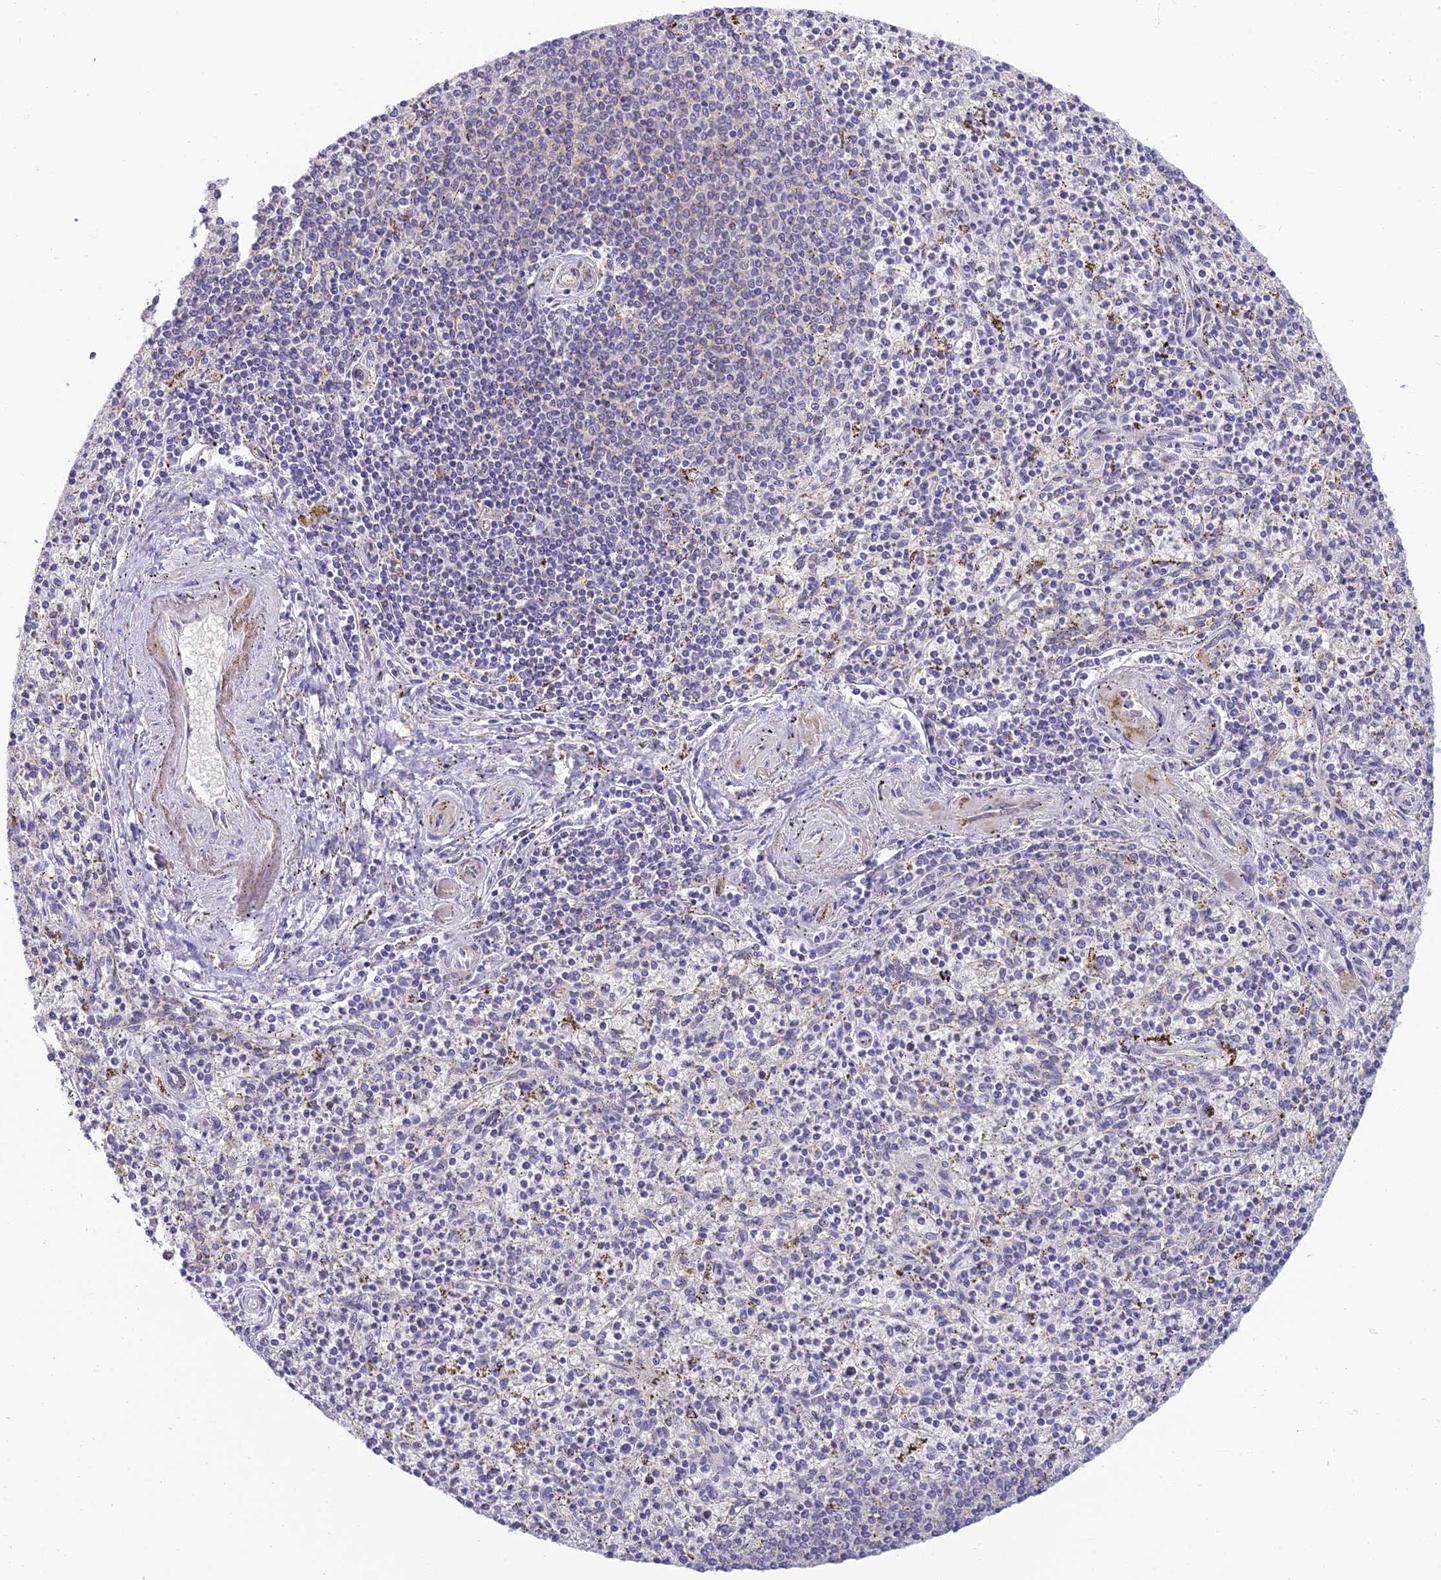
{"staining": {"intensity": "negative", "quantity": "none", "location": "none"}, "tissue": "spleen", "cell_type": "Cells in red pulp", "image_type": "normal", "snomed": [{"axis": "morphology", "description": "Normal tissue, NOS"}, {"axis": "topography", "description": "Spleen"}], "caption": "This is an immunohistochemistry photomicrograph of normal human spleen. There is no expression in cells in red pulp.", "gene": "SLC25A41", "patient": {"sex": "male", "age": 72}}